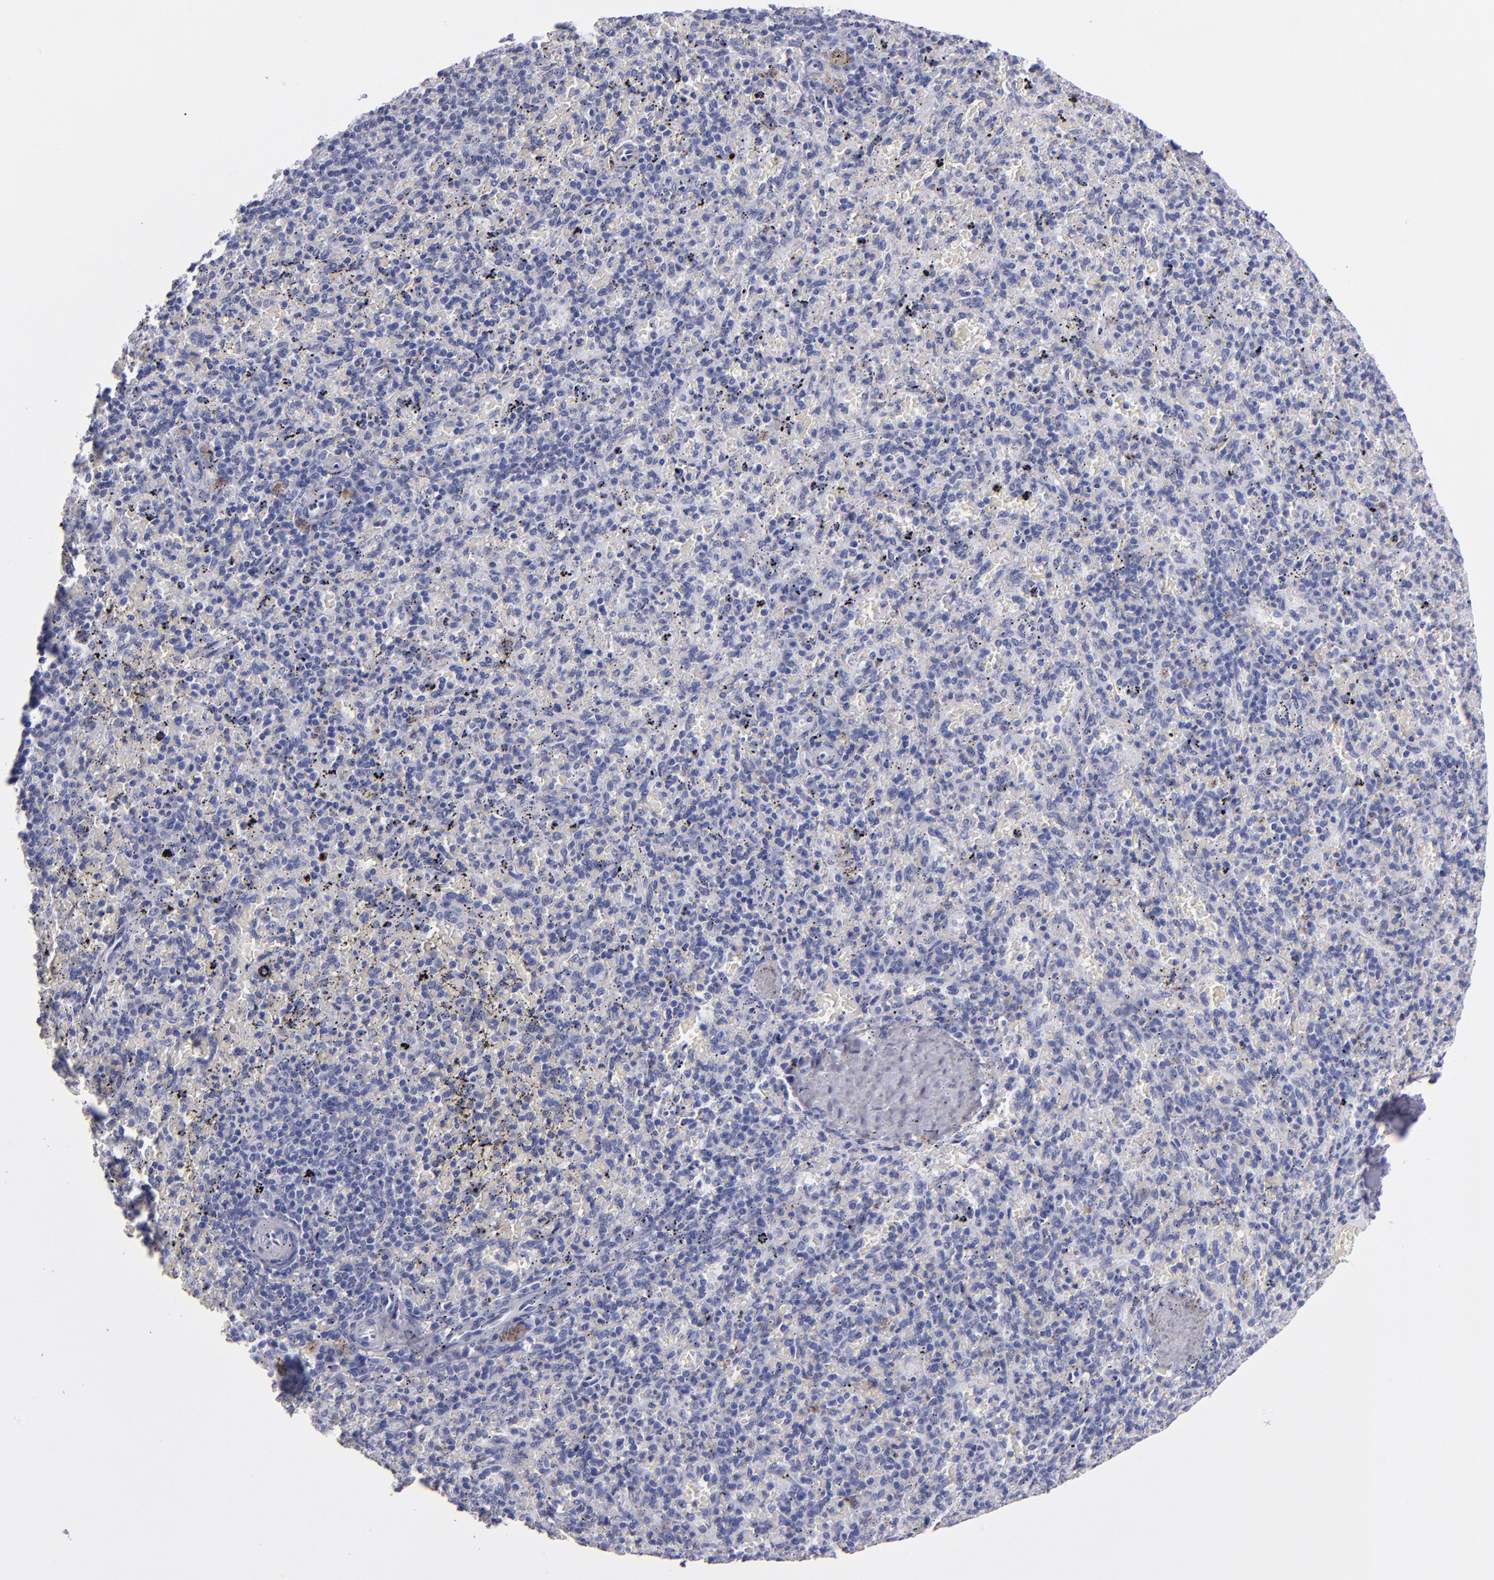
{"staining": {"intensity": "negative", "quantity": "none", "location": "none"}, "tissue": "spleen", "cell_type": "Cells in red pulp", "image_type": "normal", "snomed": [{"axis": "morphology", "description": "Normal tissue, NOS"}, {"axis": "topography", "description": "Spleen"}], "caption": "Immunohistochemical staining of normal spleen shows no significant expression in cells in red pulp. (DAB immunohistochemistry (IHC), high magnification).", "gene": "HNF1B", "patient": {"sex": "female", "age": 43}}